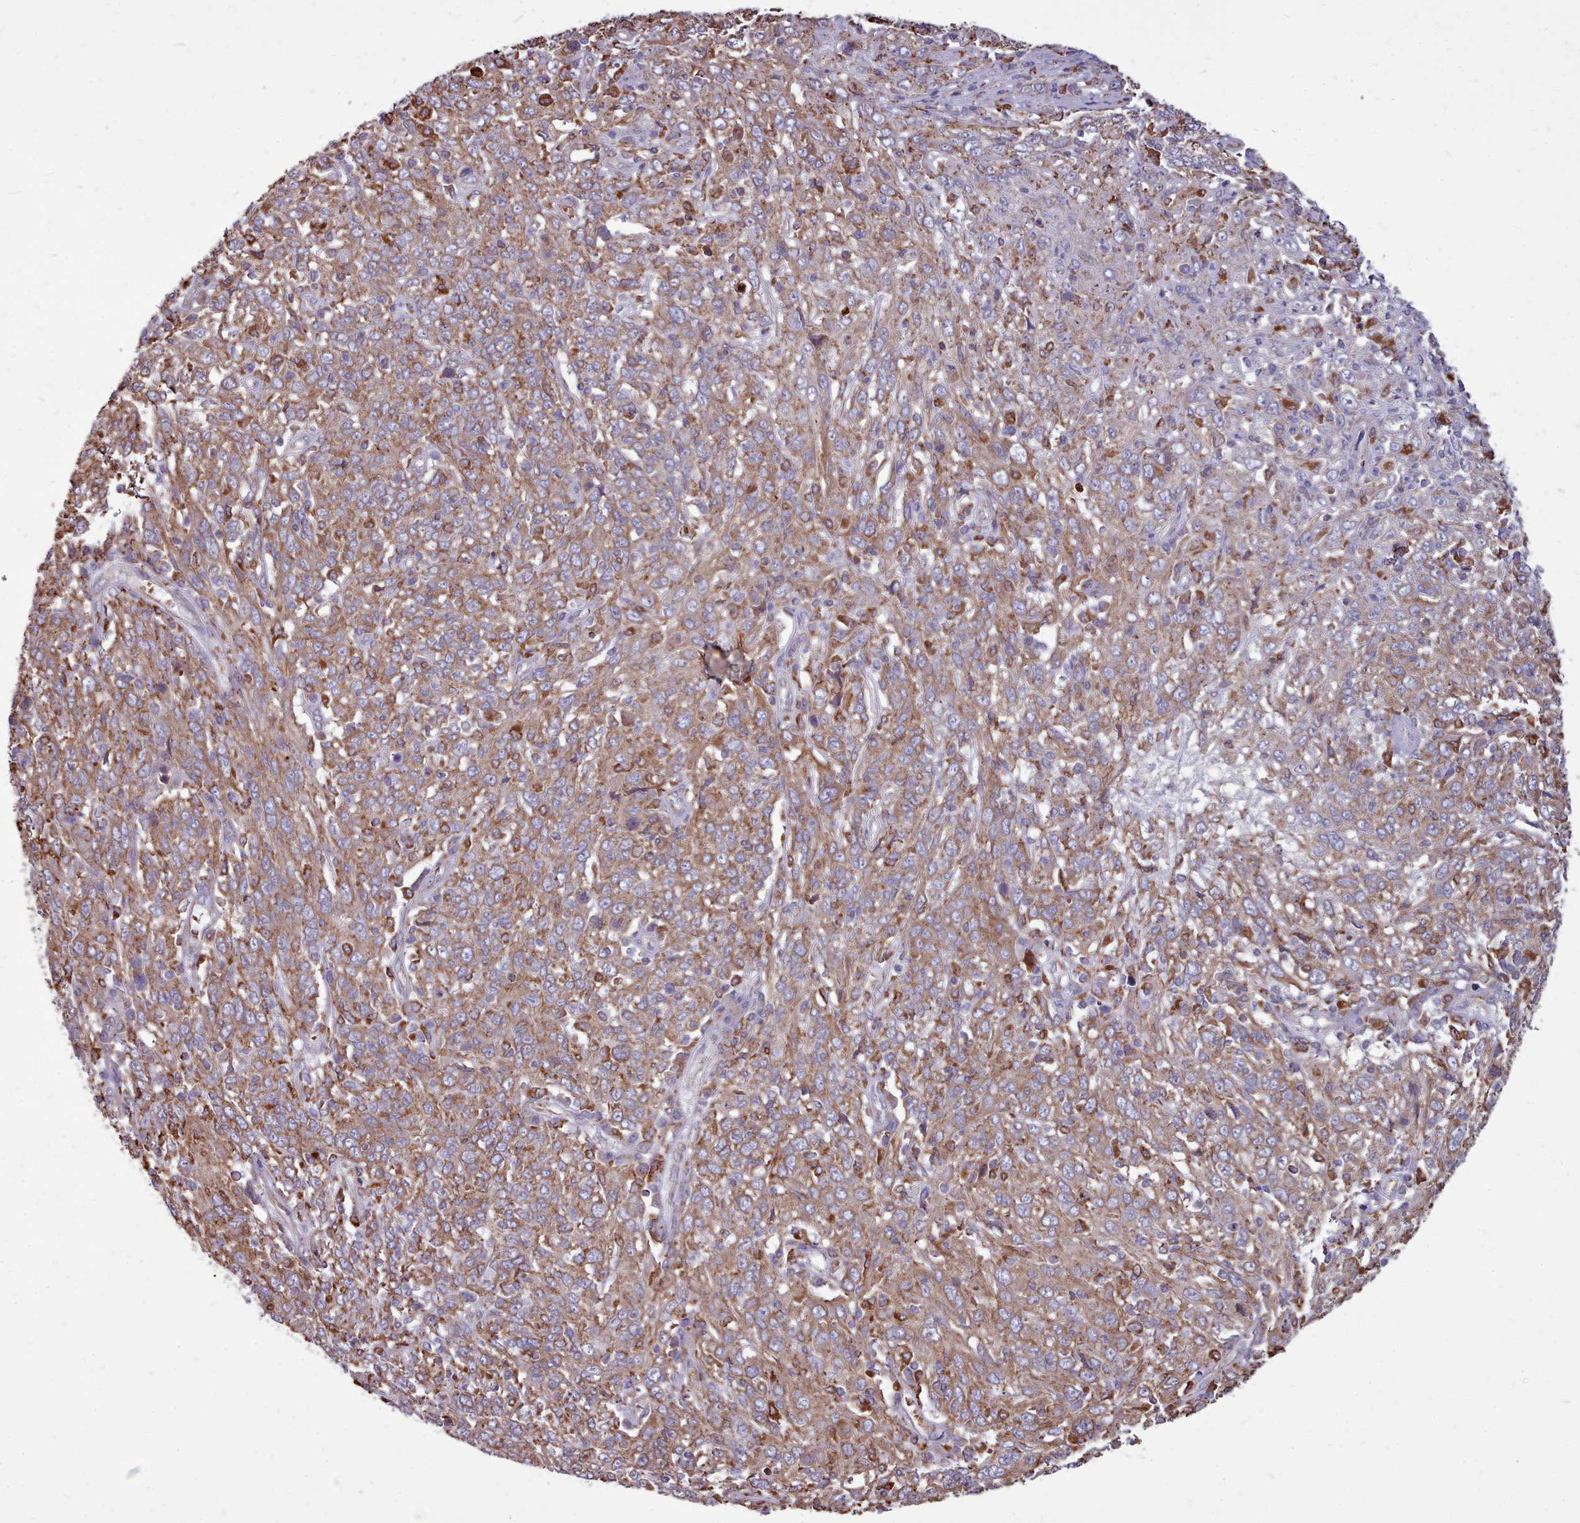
{"staining": {"intensity": "moderate", "quantity": ">75%", "location": "cytoplasmic/membranous"}, "tissue": "cervical cancer", "cell_type": "Tumor cells", "image_type": "cancer", "snomed": [{"axis": "morphology", "description": "Squamous cell carcinoma, NOS"}, {"axis": "topography", "description": "Cervix"}], "caption": "Cervical squamous cell carcinoma tissue reveals moderate cytoplasmic/membranous staining in approximately >75% of tumor cells The staining is performed using DAB (3,3'-diaminobenzidine) brown chromogen to label protein expression. The nuclei are counter-stained blue using hematoxylin.", "gene": "PACSIN3", "patient": {"sex": "female", "age": 46}}